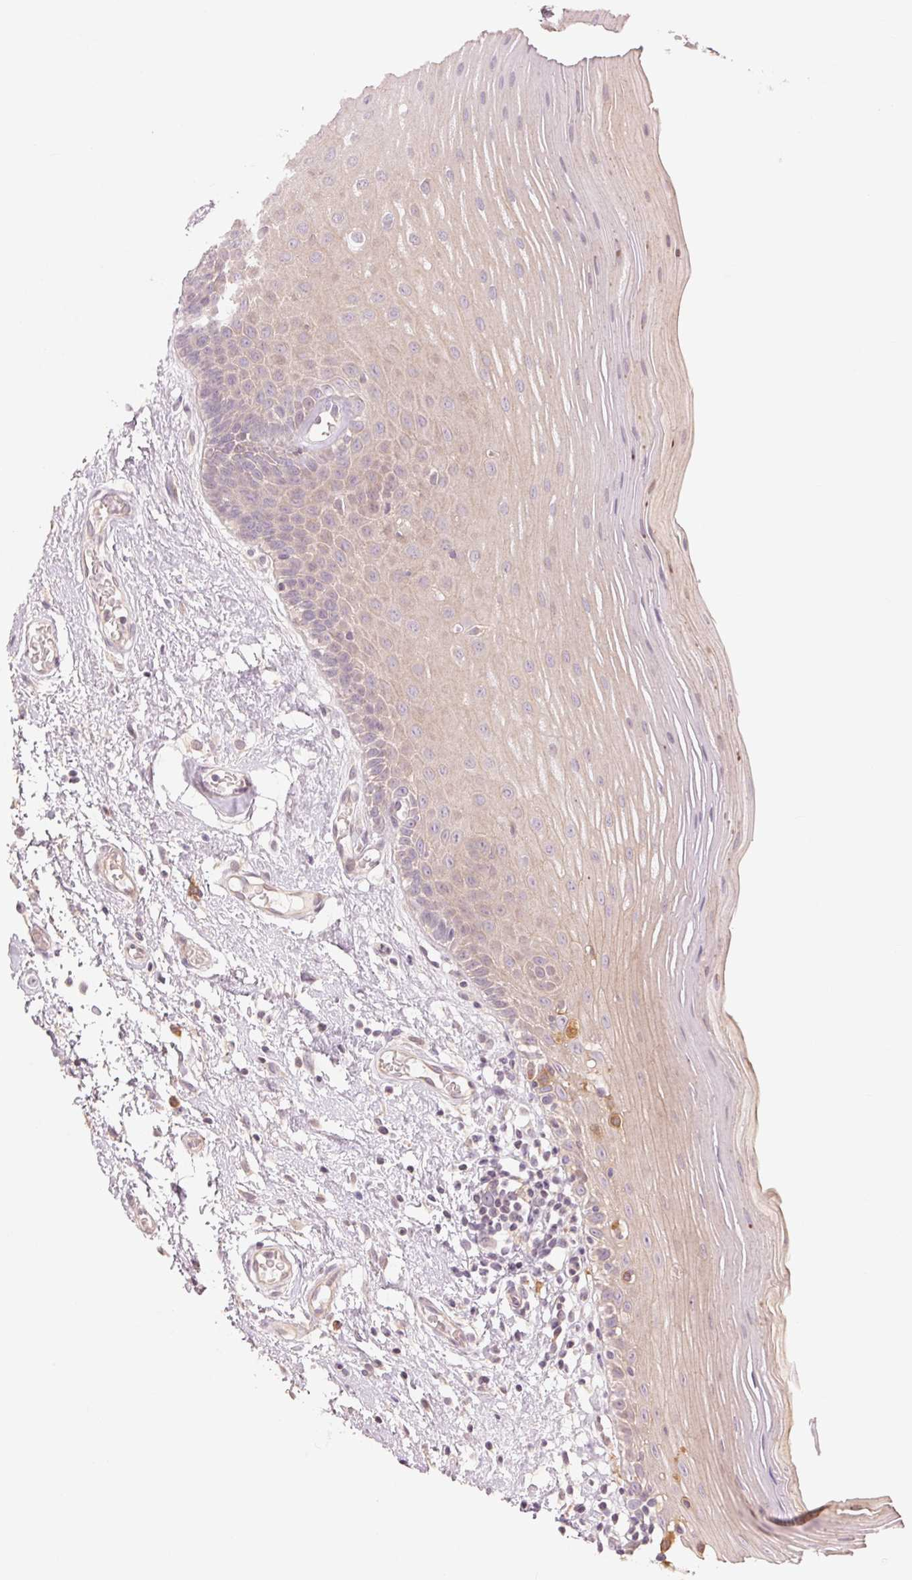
{"staining": {"intensity": "moderate", "quantity": "<25%", "location": "cytoplasmic/membranous"}, "tissue": "oral mucosa", "cell_type": "Squamous epithelial cells", "image_type": "normal", "snomed": [{"axis": "morphology", "description": "Normal tissue, NOS"}, {"axis": "morphology", "description": "Squamous cell carcinoma, NOS"}, {"axis": "topography", "description": "Oral tissue"}, {"axis": "topography", "description": "Tounge, NOS"}, {"axis": "topography", "description": "Head-Neck"}], "caption": "An immunohistochemistry (IHC) micrograph of unremarkable tissue is shown. Protein staining in brown highlights moderate cytoplasmic/membranous positivity in oral mucosa within squamous epithelial cells. (Brightfield microscopy of DAB IHC at high magnification).", "gene": "DENND2C", "patient": {"sex": "male", "age": 62}}